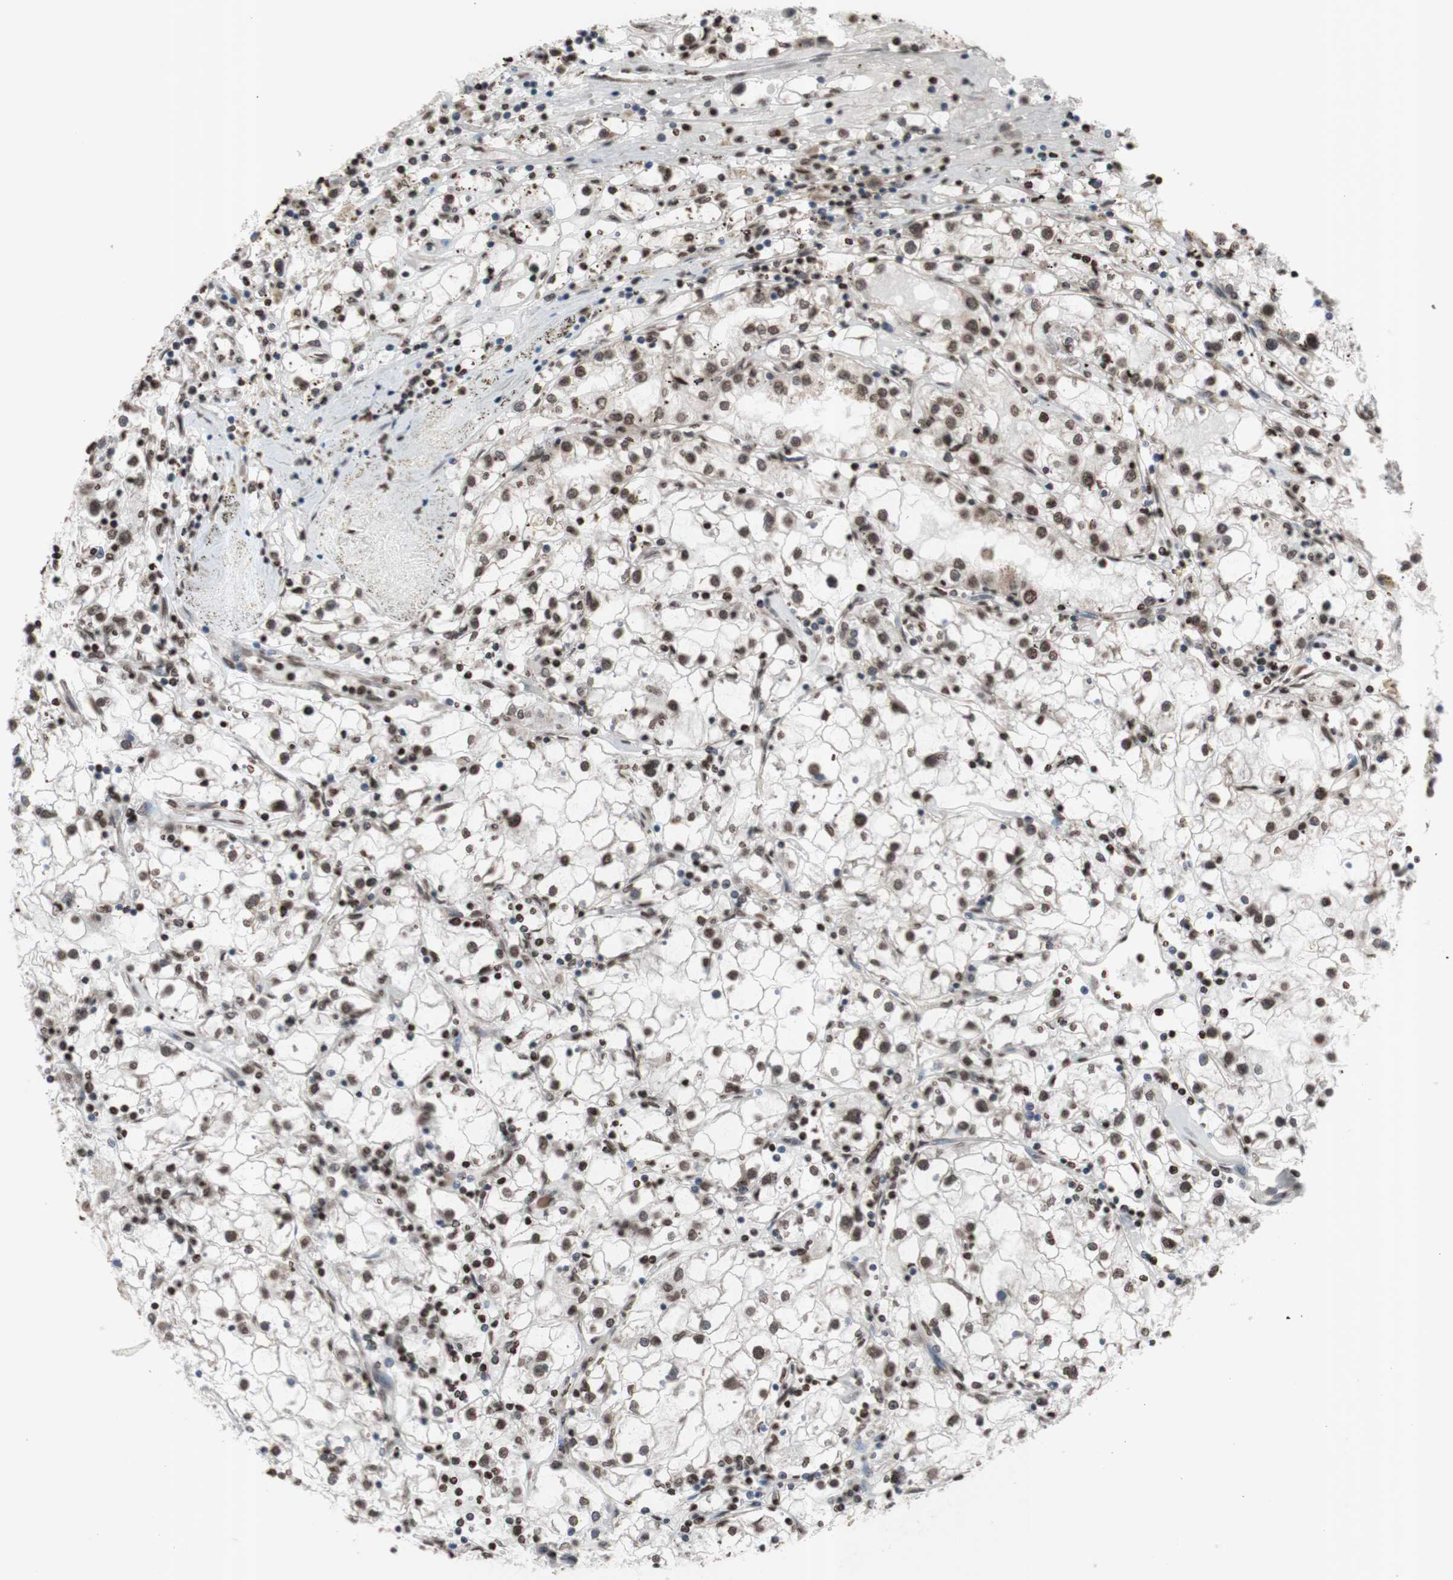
{"staining": {"intensity": "moderate", "quantity": ">75%", "location": "nuclear"}, "tissue": "renal cancer", "cell_type": "Tumor cells", "image_type": "cancer", "snomed": [{"axis": "morphology", "description": "Adenocarcinoma, NOS"}, {"axis": "topography", "description": "Kidney"}], "caption": "Immunohistochemistry (IHC) micrograph of neoplastic tissue: renal cancer (adenocarcinoma) stained using immunohistochemistry (IHC) shows medium levels of moderate protein expression localized specifically in the nuclear of tumor cells, appearing as a nuclear brown color.", "gene": "SNAI2", "patient": {"sex": "male", "age": 56}}